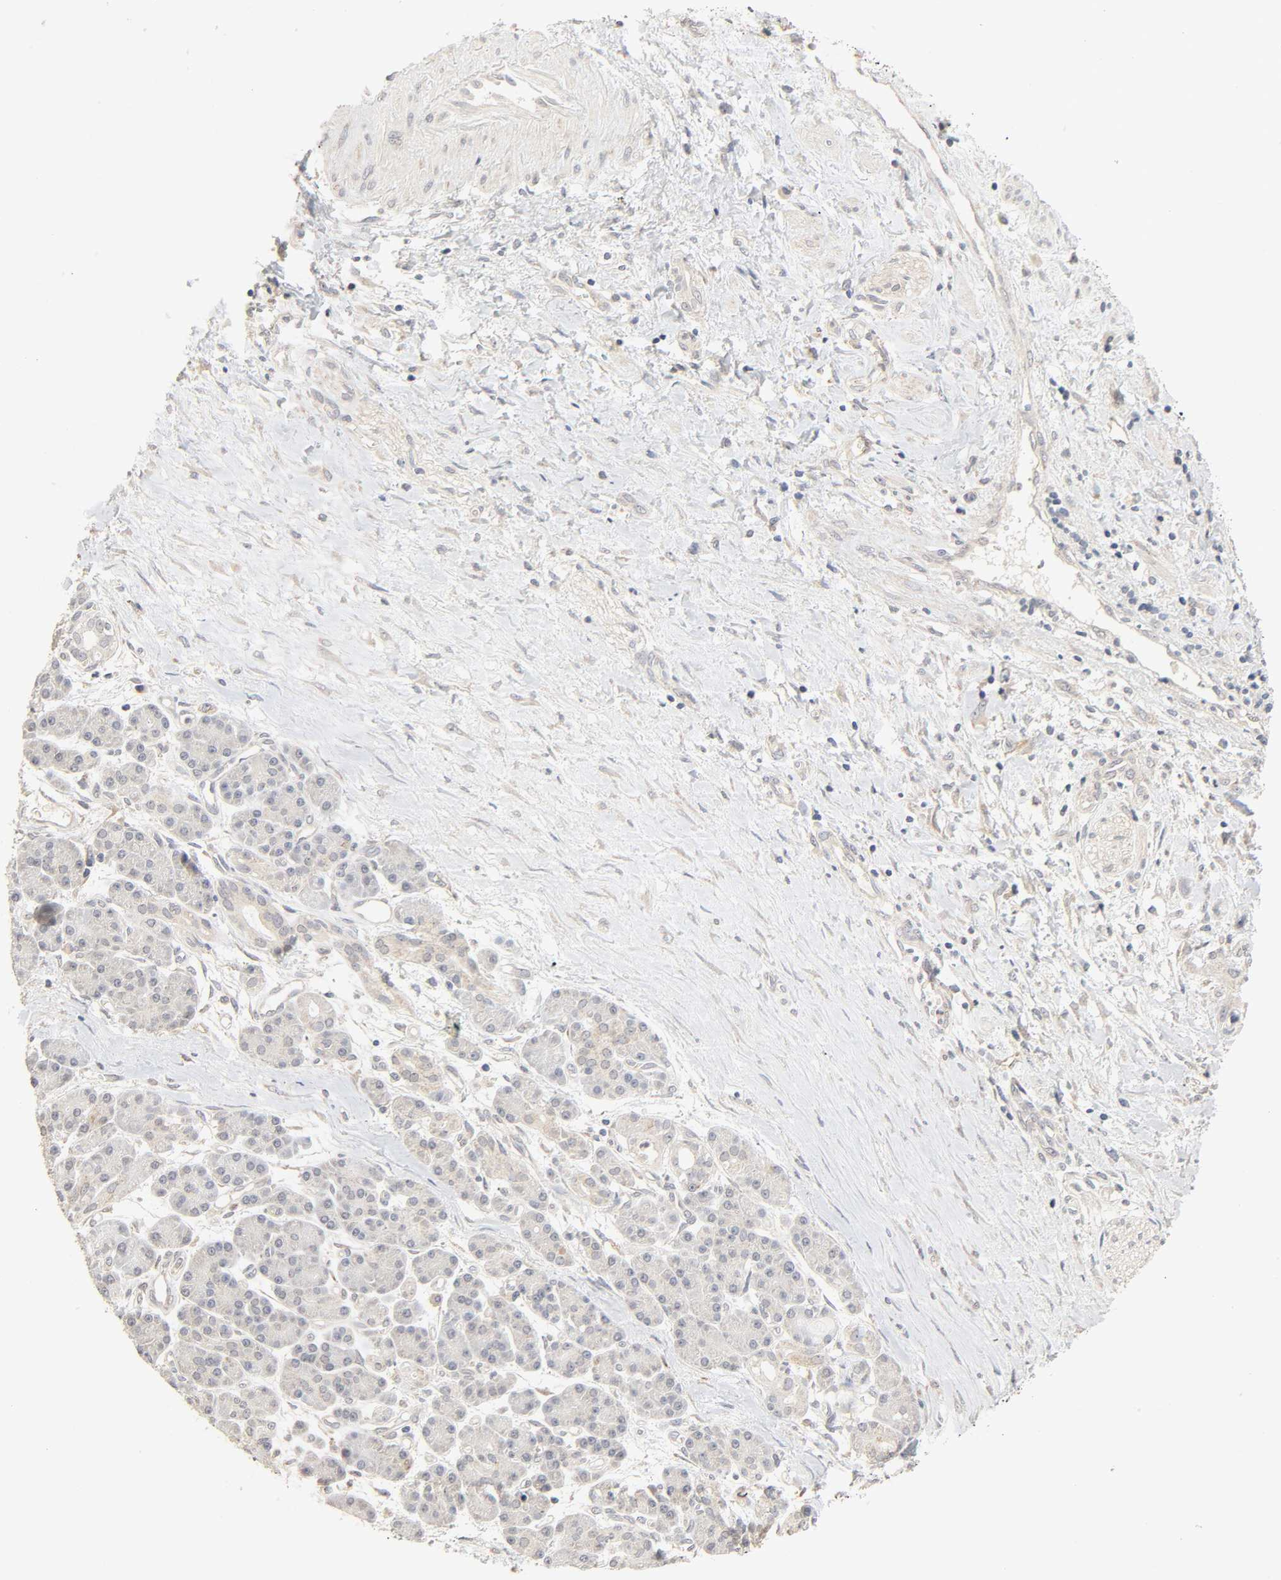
{"staining": {"intensity": "negative", "quantity": "none", "location": "none"}, "tissue": "pancreatic cancer", "cell_type": "Tumor cells", "image_type": "cancer", "snomed": [{"axis": "morphology", "description": "Adenocarcinoma, NOS"}, {"axis": "topography", "description": "Pancreas"}], "caption": "Pancreatic cancer (adenocarcinoma) was stained to show a protein in brown. There is no significant expression in tumor cells.", "gene": "CLEC4E", "patient": {"sex": "female", "age": 60}}